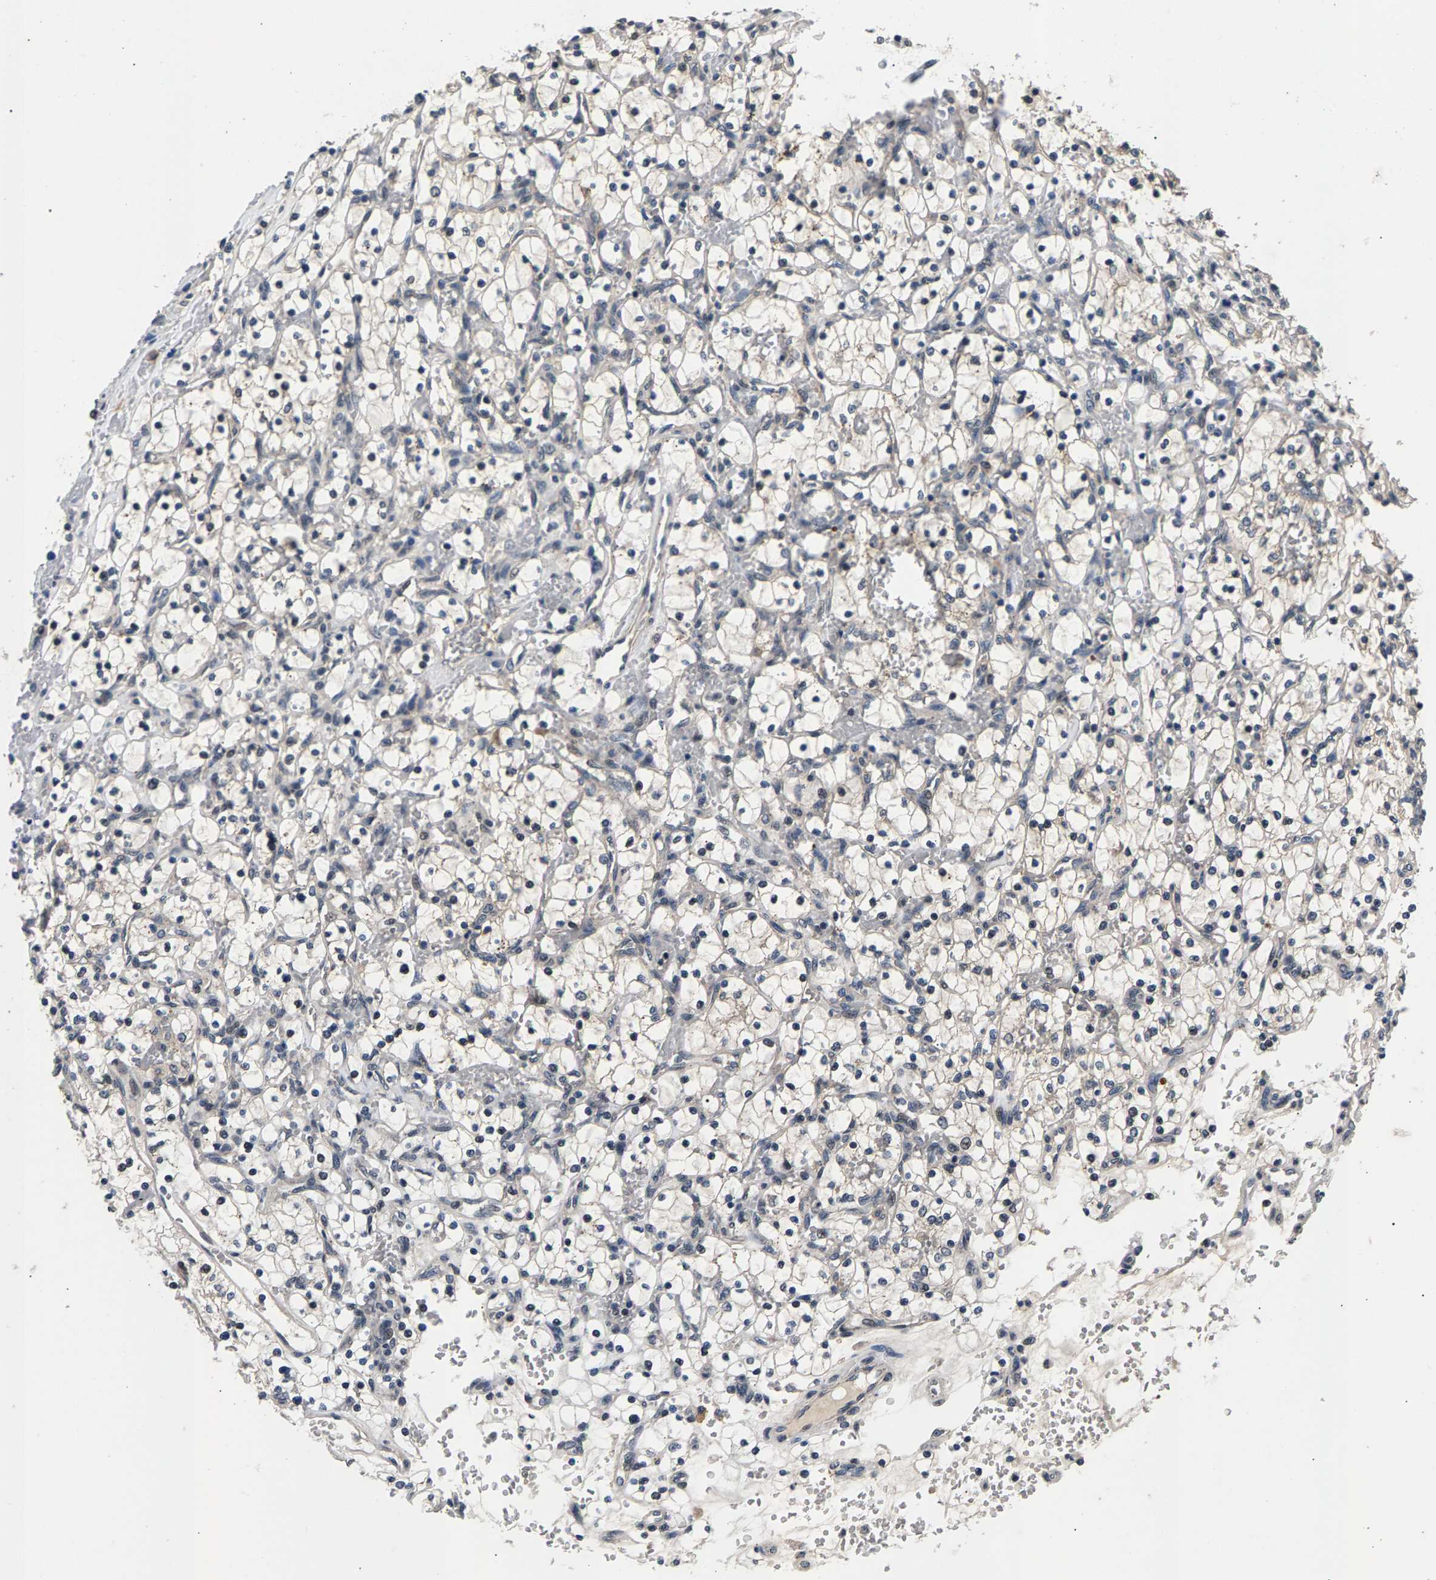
{"staining": {"intensity": "negative", "quantity": "none", "location": "none"}, "tissue": "renal cancer", "cell_type": "Tumor cells", "image_type": "cancer", "snomed": [{"axis": "morphology", "description": "Adenocarcinoma, NOS"}, {"axis": "topography", "description": "Kidney"}], "caption": "An immunohistochemistry photomicrograph of renal cancer is shown. There is no staining in tumor cells of renal cancer. The staining was performed using DAB (3,3'-diaminobenzidine) to visualize the protein expression in brown, while the nuclei were stained in blue with hematoxylin (Magnification: 20x).", "gene": "RBM33", "patient": {"sex": "female", "age": 69}}